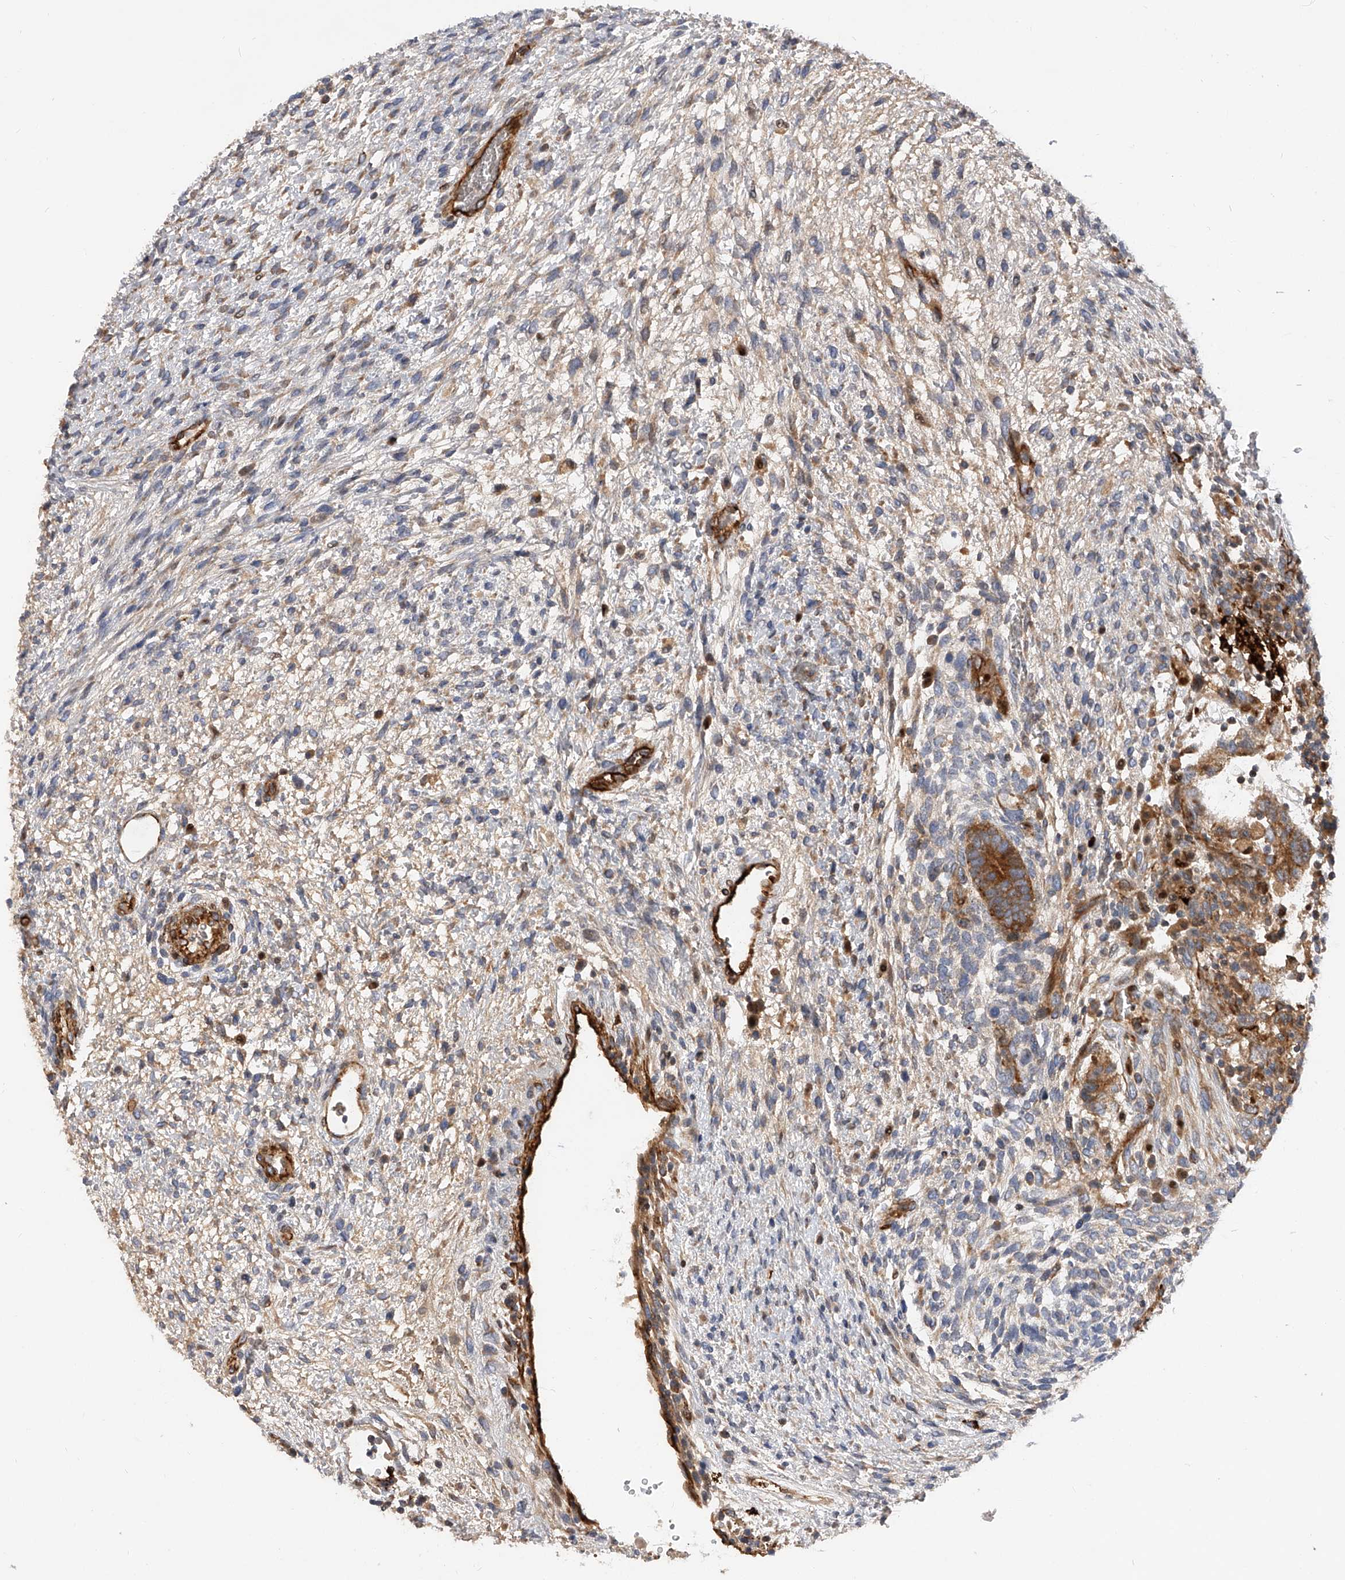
{"staining": {"intensity": "moderate", "quantity": ">75%", "location": "cytoplasmic/membranous"}, "tissue": "testis cancer", "cell_type": "Tumor cells", "image_type": "cancer", "snomed": [{"axis": "morphology", "description": "Carcinoma, Embryonal, NOS"}, {"axis": "topography", "description": "Testis"}], "caption": "Brown immunohistochemical staining in testis cancer displays moderate cytoplasmic/membranous positivity in about >75% of tumor cells. (DAB (3,3'-diaminobenzidine) IHC, brown staining for protein, blue staining for nuclei).", "gene": "PDSS2", "patient": {"sex": "male", "age": 37}}